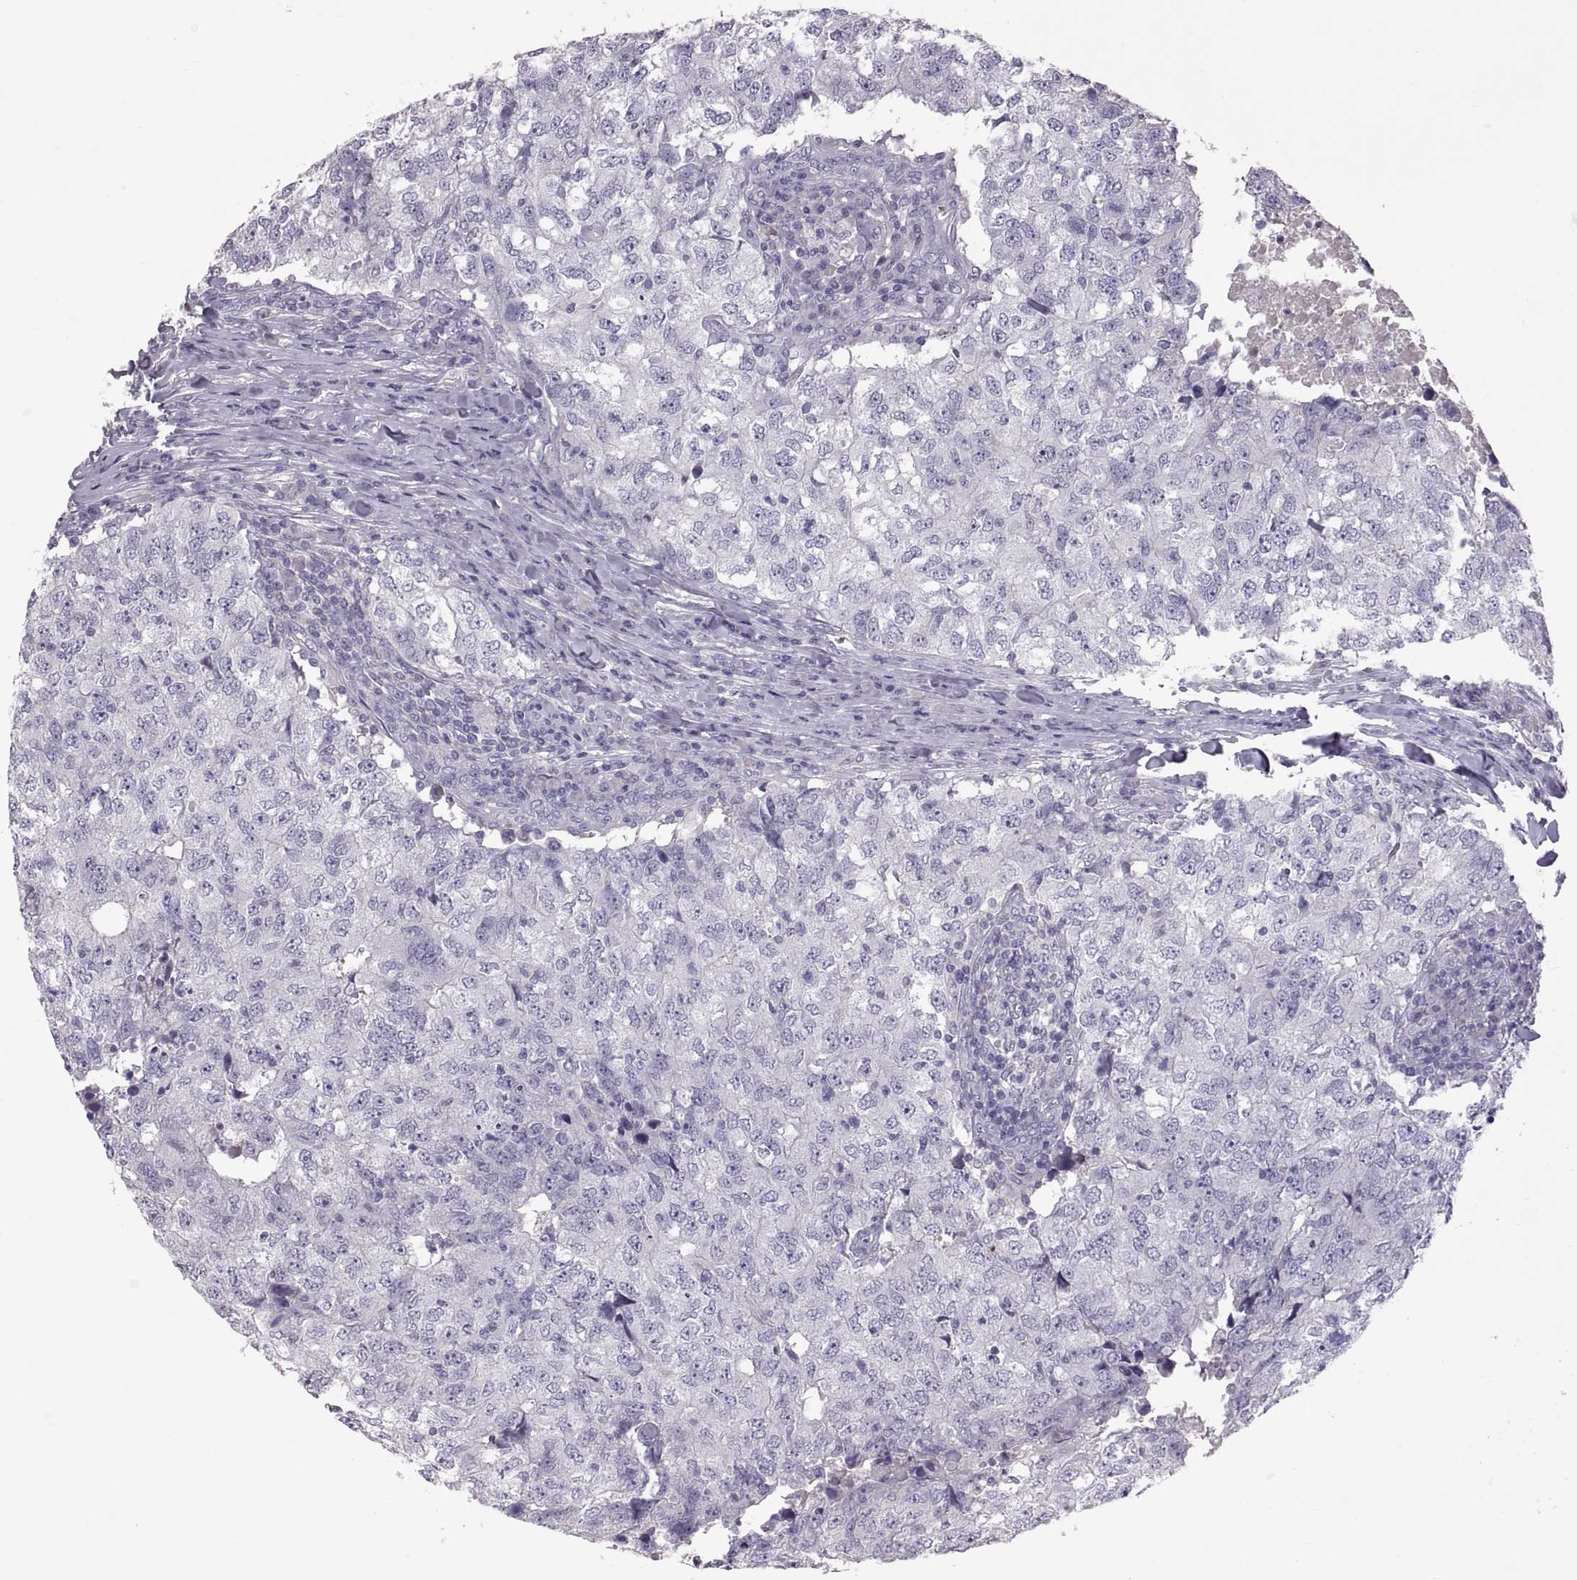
{"staining": {"intensity": "negative", "quantity": "none", "location": "none"}, "tissue": "breast cancer", "cell_type": "Tumor cells", "image_type": "cancer", "snomed": [{"axis": "morphology", "description": "Duct carcinoma"}, {"axis": "topography", "description": "Breast"}], "caption": "A photomicrograph of intraductal carcinoma (breast) stained for a protein demonstrates no brown staining in tumor cells.", "gene": "WFDC8", "patient": {"sex": "female", "age": 30}}